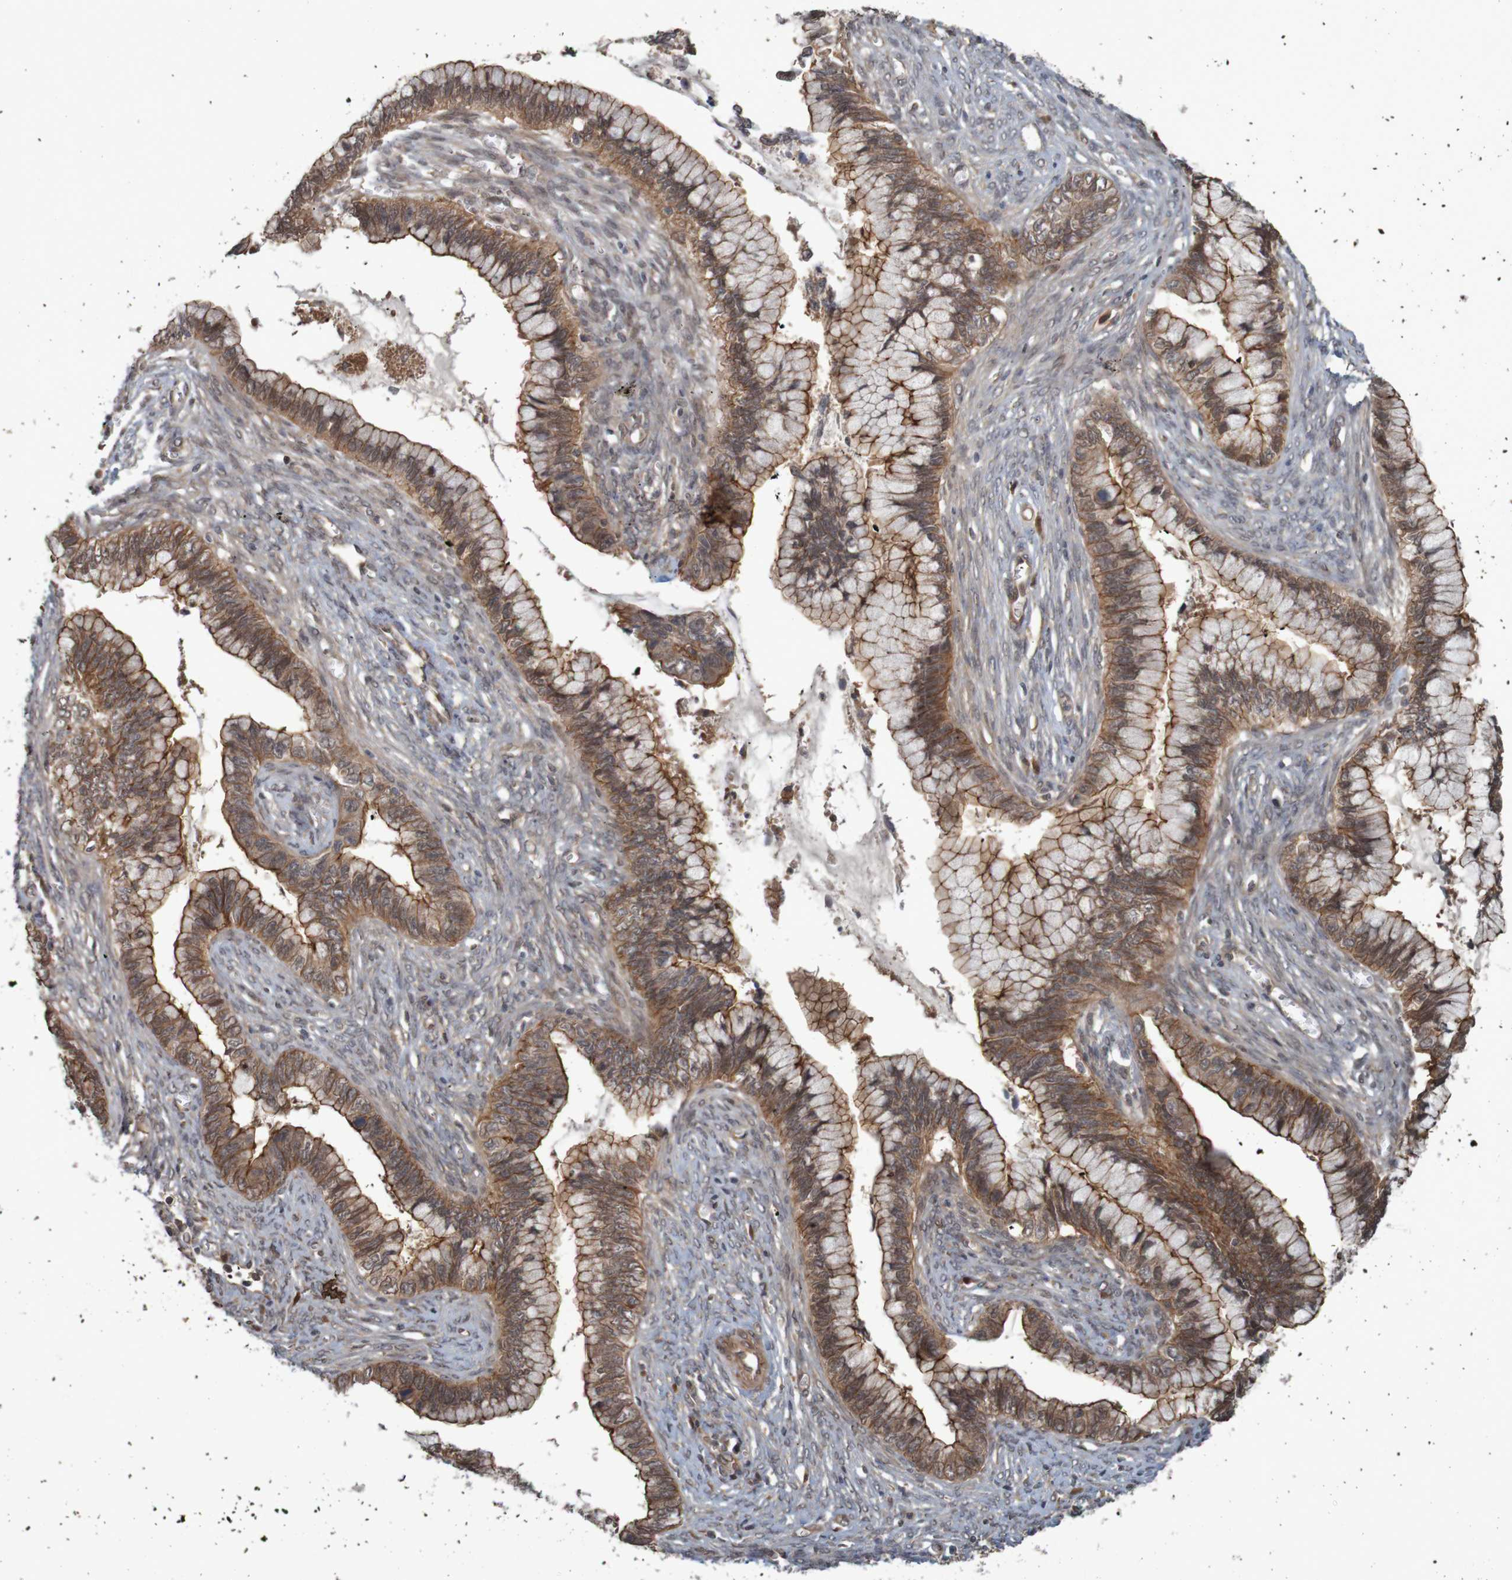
{"staining": {"intensity": "moderate", "quantity": ">75%", "location": "cytoplasmic/membranous"}, "tissue": "cervical cancer", "cell_type": "Tumor cells", "image_type": "cancer", "snomed": [{"axis": "morphology", "description": "Adenocarcinoma, NOS"}, {"axis": "topography", "description": "Cervix"}], "caption": "Immunohistochemistry (IHC) photomicrograph of neoplastic tissue: cervical cancer stained using IHC shows medium levels of moderate protein expression localized specifically in the cytoplasmic/membranous of tumor cells, appearing as a cytoplasmic/membranous brown color.", "gene": "ARHGEF11", "patient": {"sex": "female", "age": 44}}